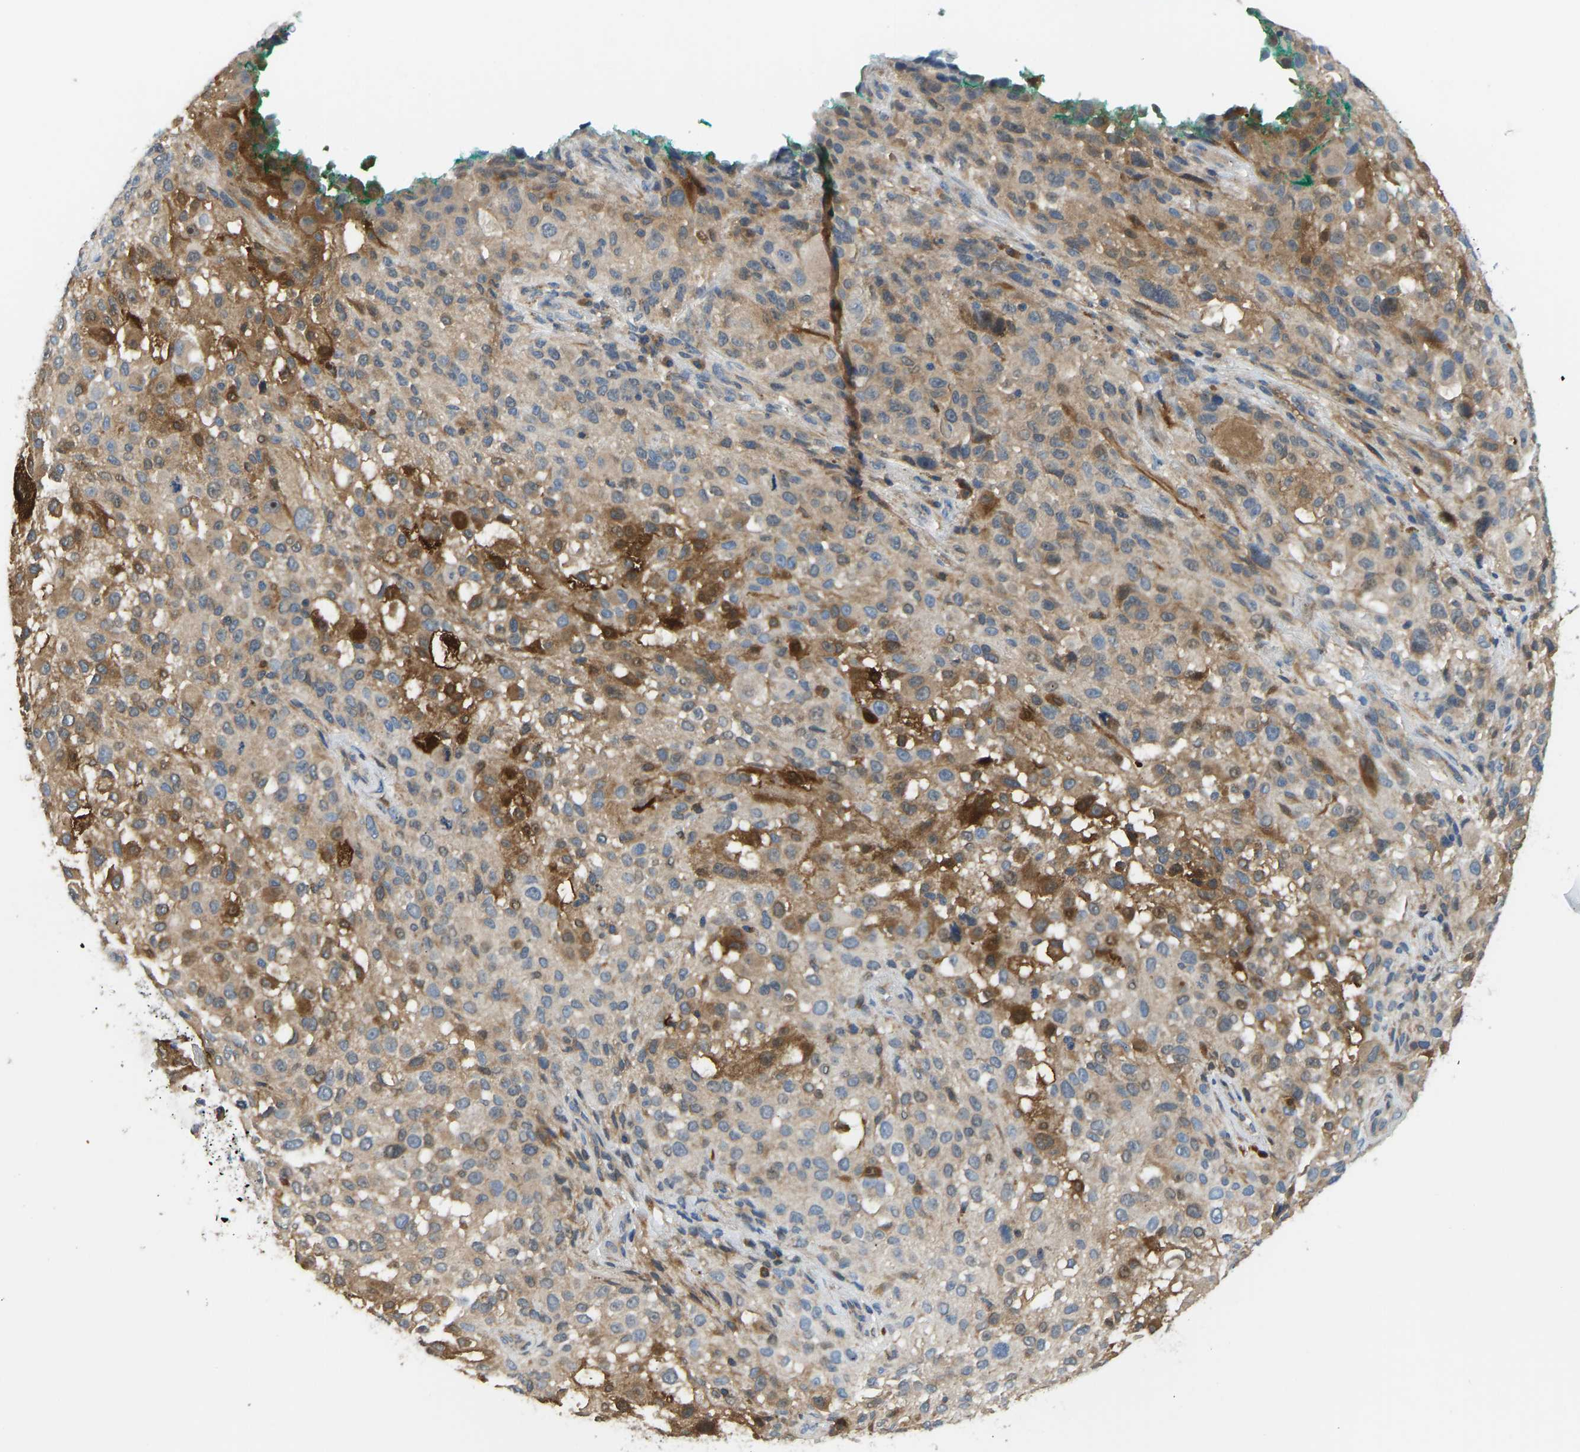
{"staining": {"intensity": "moderate", "quantity": ">75%", "location": "cytoplasmic/membranous"}, "tissue": "melanoma", "cell_type": "Tumor cells", "image_type": "cancer", "snomed": [{"axis": "morphology", "description": "Necrosis, NOS"}, {"axis": "morphology", "description": "Malignant melanoma, NOS"}, {"axis": "topography", "description": "Skin"}], "caption": "An image of melanoma stained for a protein displays moderate cytoplasmic/membranous brown staining in tumor cells. (Stains: DAB (3,3'-diaminobenzidine) in brown, nuclei in blue, Microscopy: brightfield microscopy at high magnification).", "gene": "RBP1", "patient": {"sex": "female", "age": 87}}